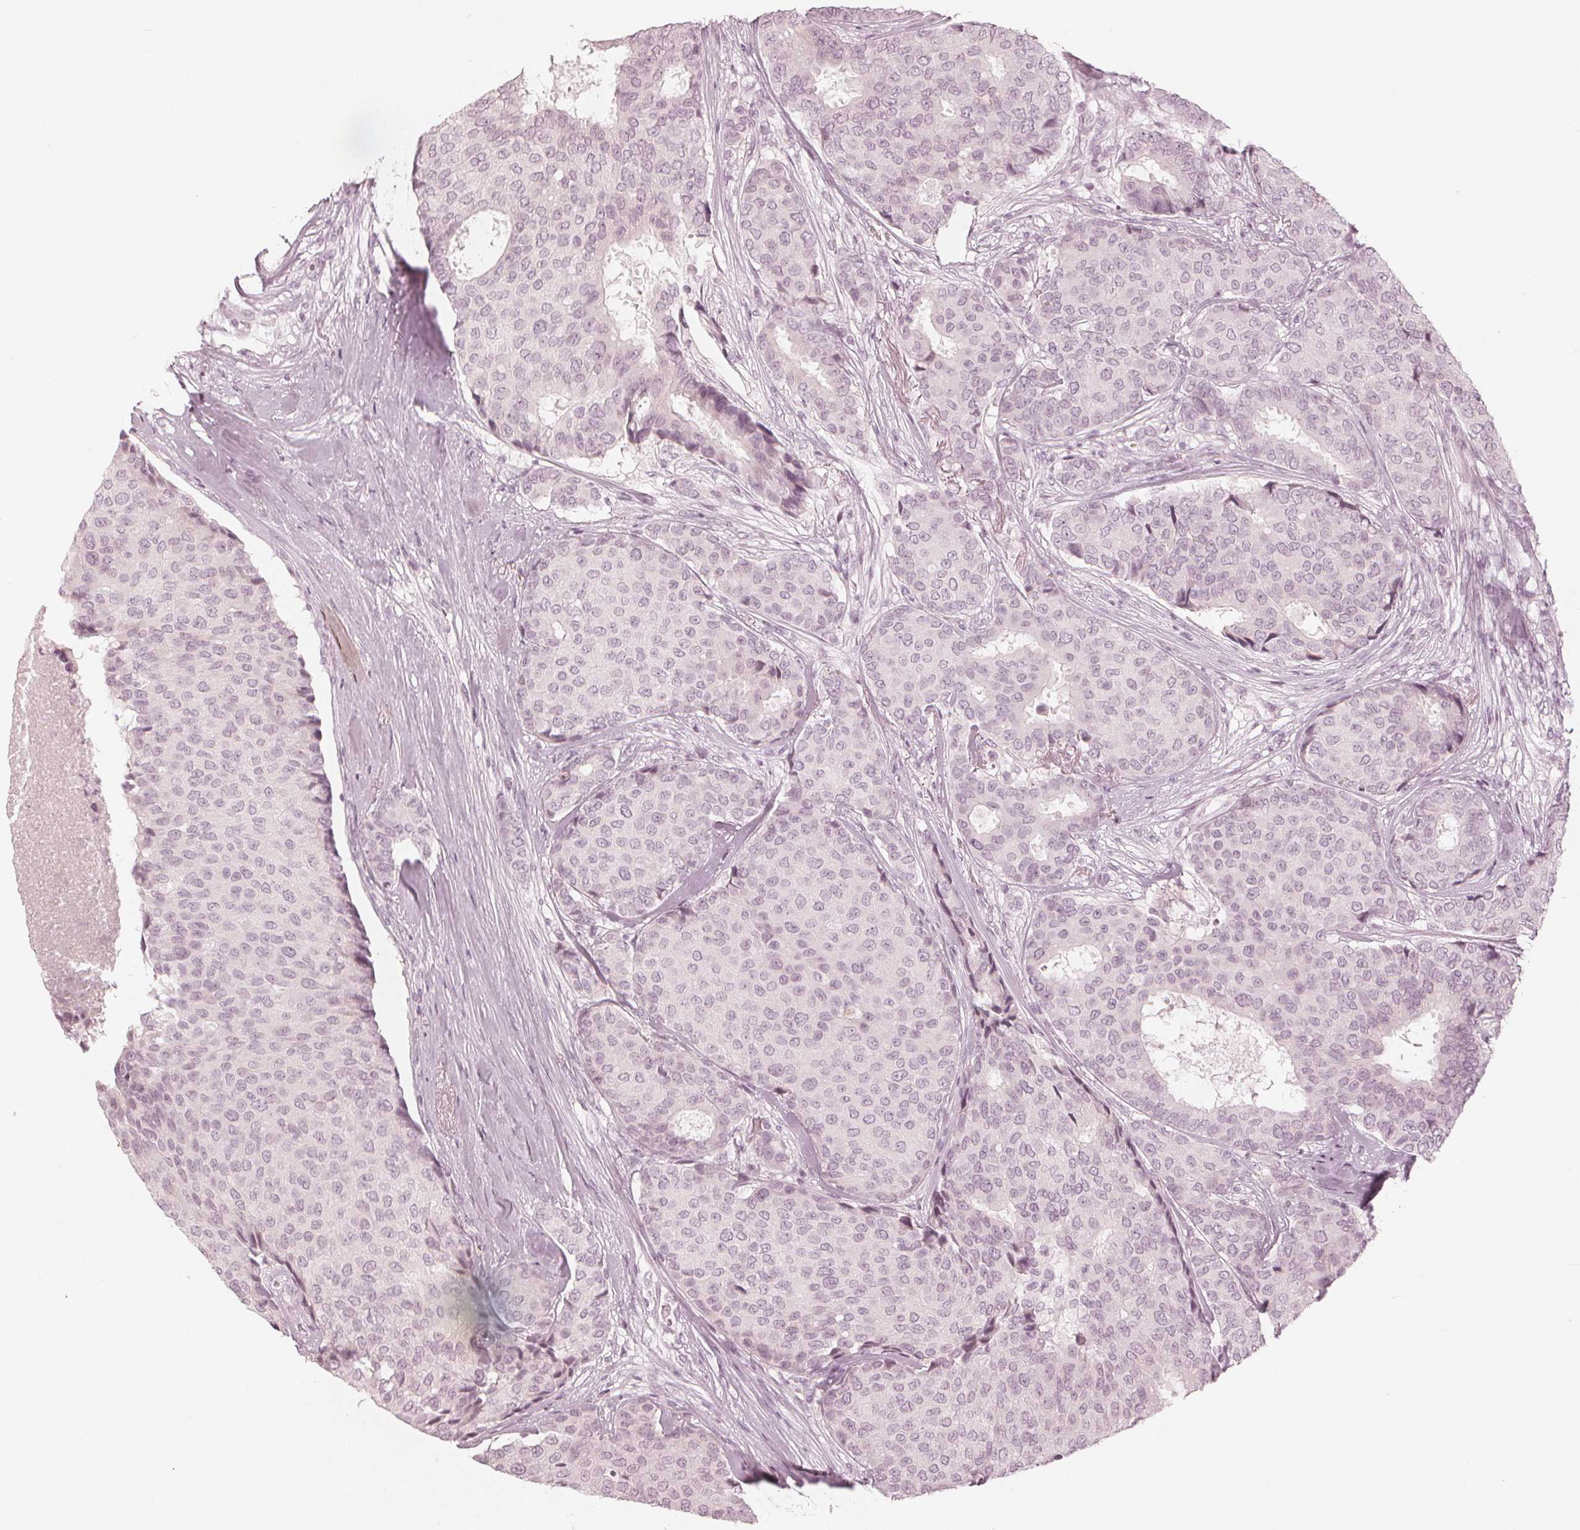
{"staining": {"intensity": "negative", "quantity": "none", "location": "none"}, "tissue": "breast cancer", "cell_type": "Tumor cells", "image_type": "cancer", "snomed": [{"axis": "morphology", "description": "Duct carcinoma"}, {"axis": "topography", "description": "Breast"}], "caption": "An IHC histopathology image of breast cancer (invasive ductal carcinoma) is shown. There is no staining in tumor cells of breast cancer (invasive ductal carcinoma). (Brightfield microscopy of DAB immunohistochemistry at high magnification).", "gene": "PAEP", "patient": {"sex": "female", "age": 75}}